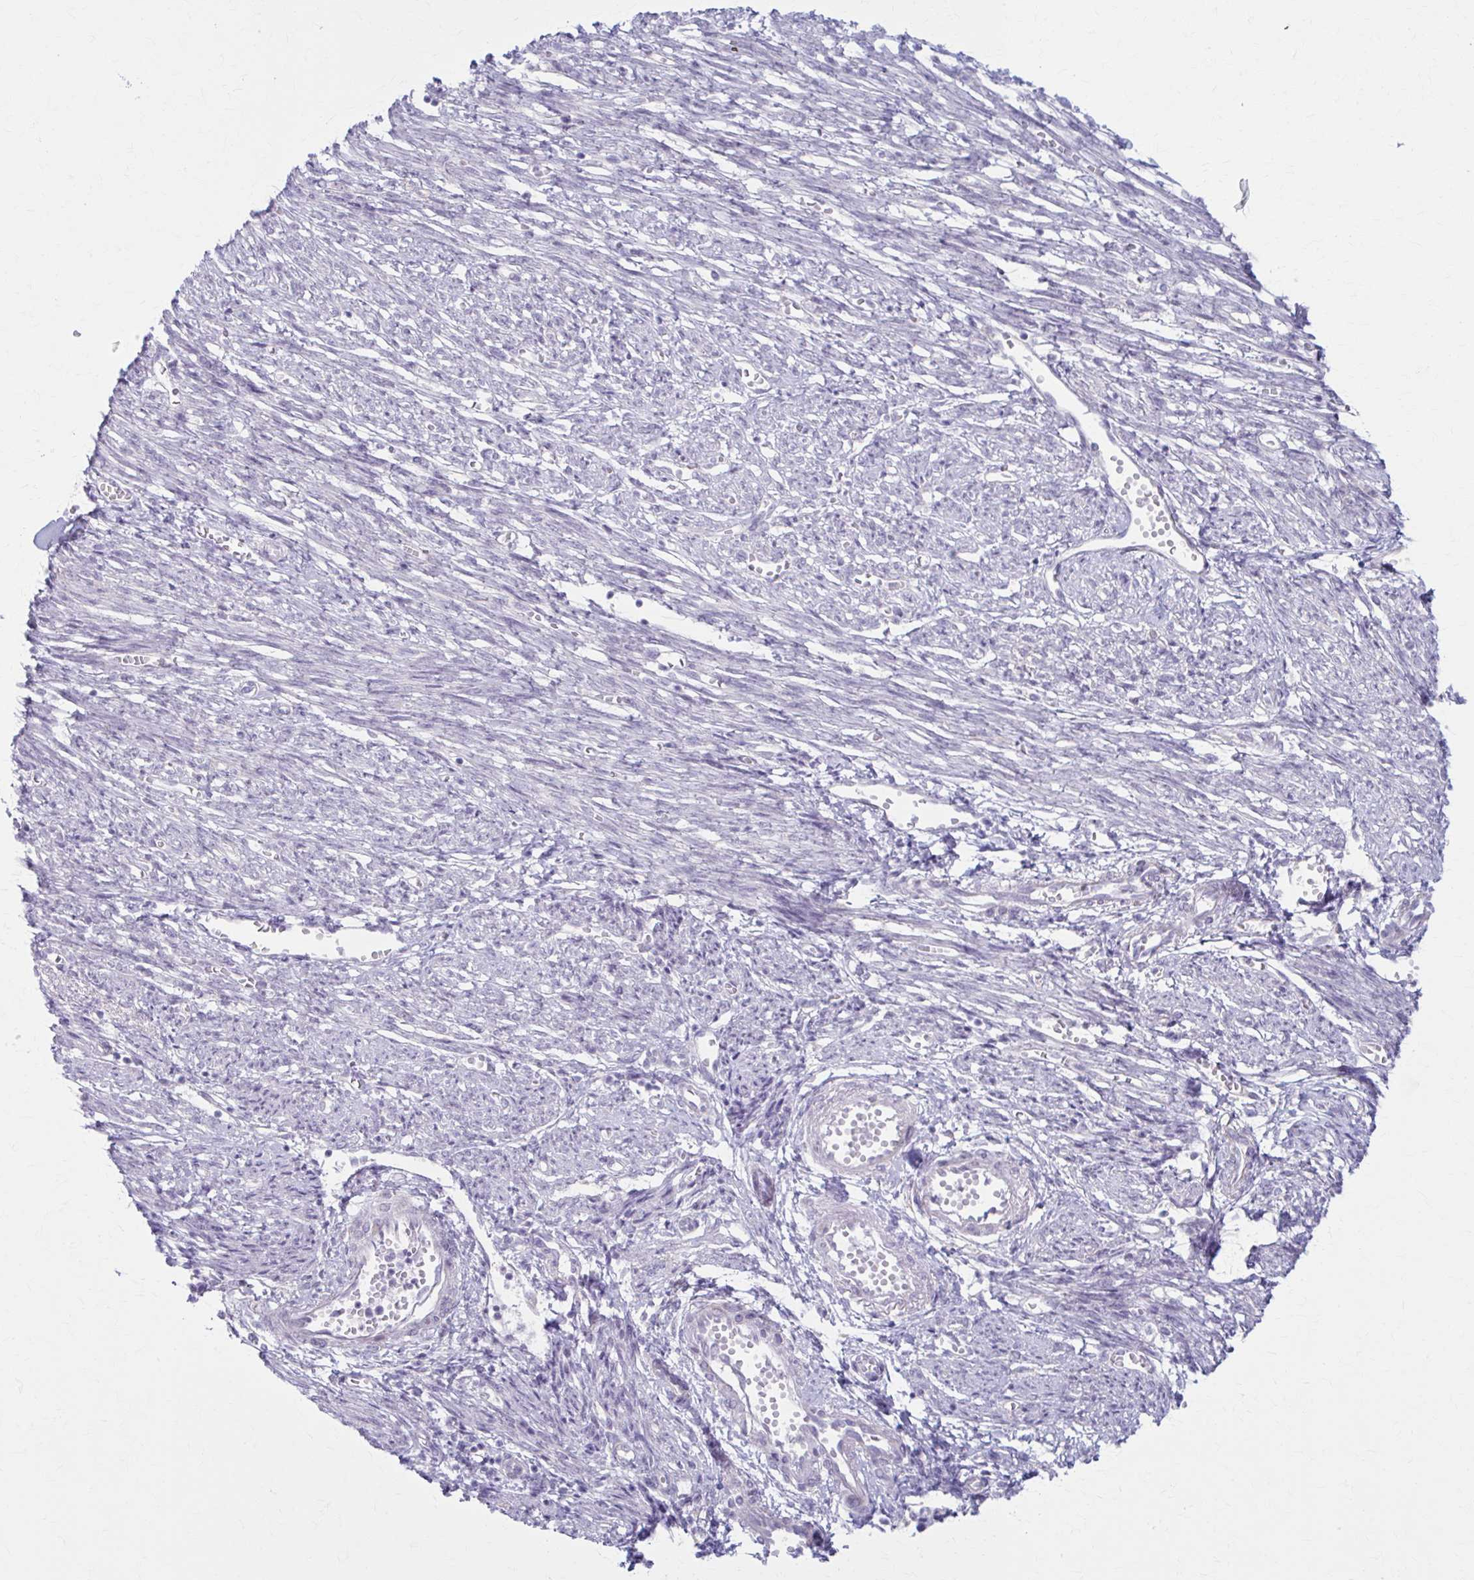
{"staining": {"intensity": "negative", "quantity": "none", "location": "none"}, "tissue": "endometrial cancer", "cell_type": "Tumor cells", "image_type": "cancer", "snomed": [{"axis": "morphology", "description": "Adenocarcinoma, NOS"}, {"axis": "topography", "description": "Endometrium"}], "caption": "Human endometrial cancer stained for a protein using immunohistochemistry (IHC) displays no staining in tumor cells.", "gene": "PRKRA", "patient": {"sex": "female", "age": 65}}